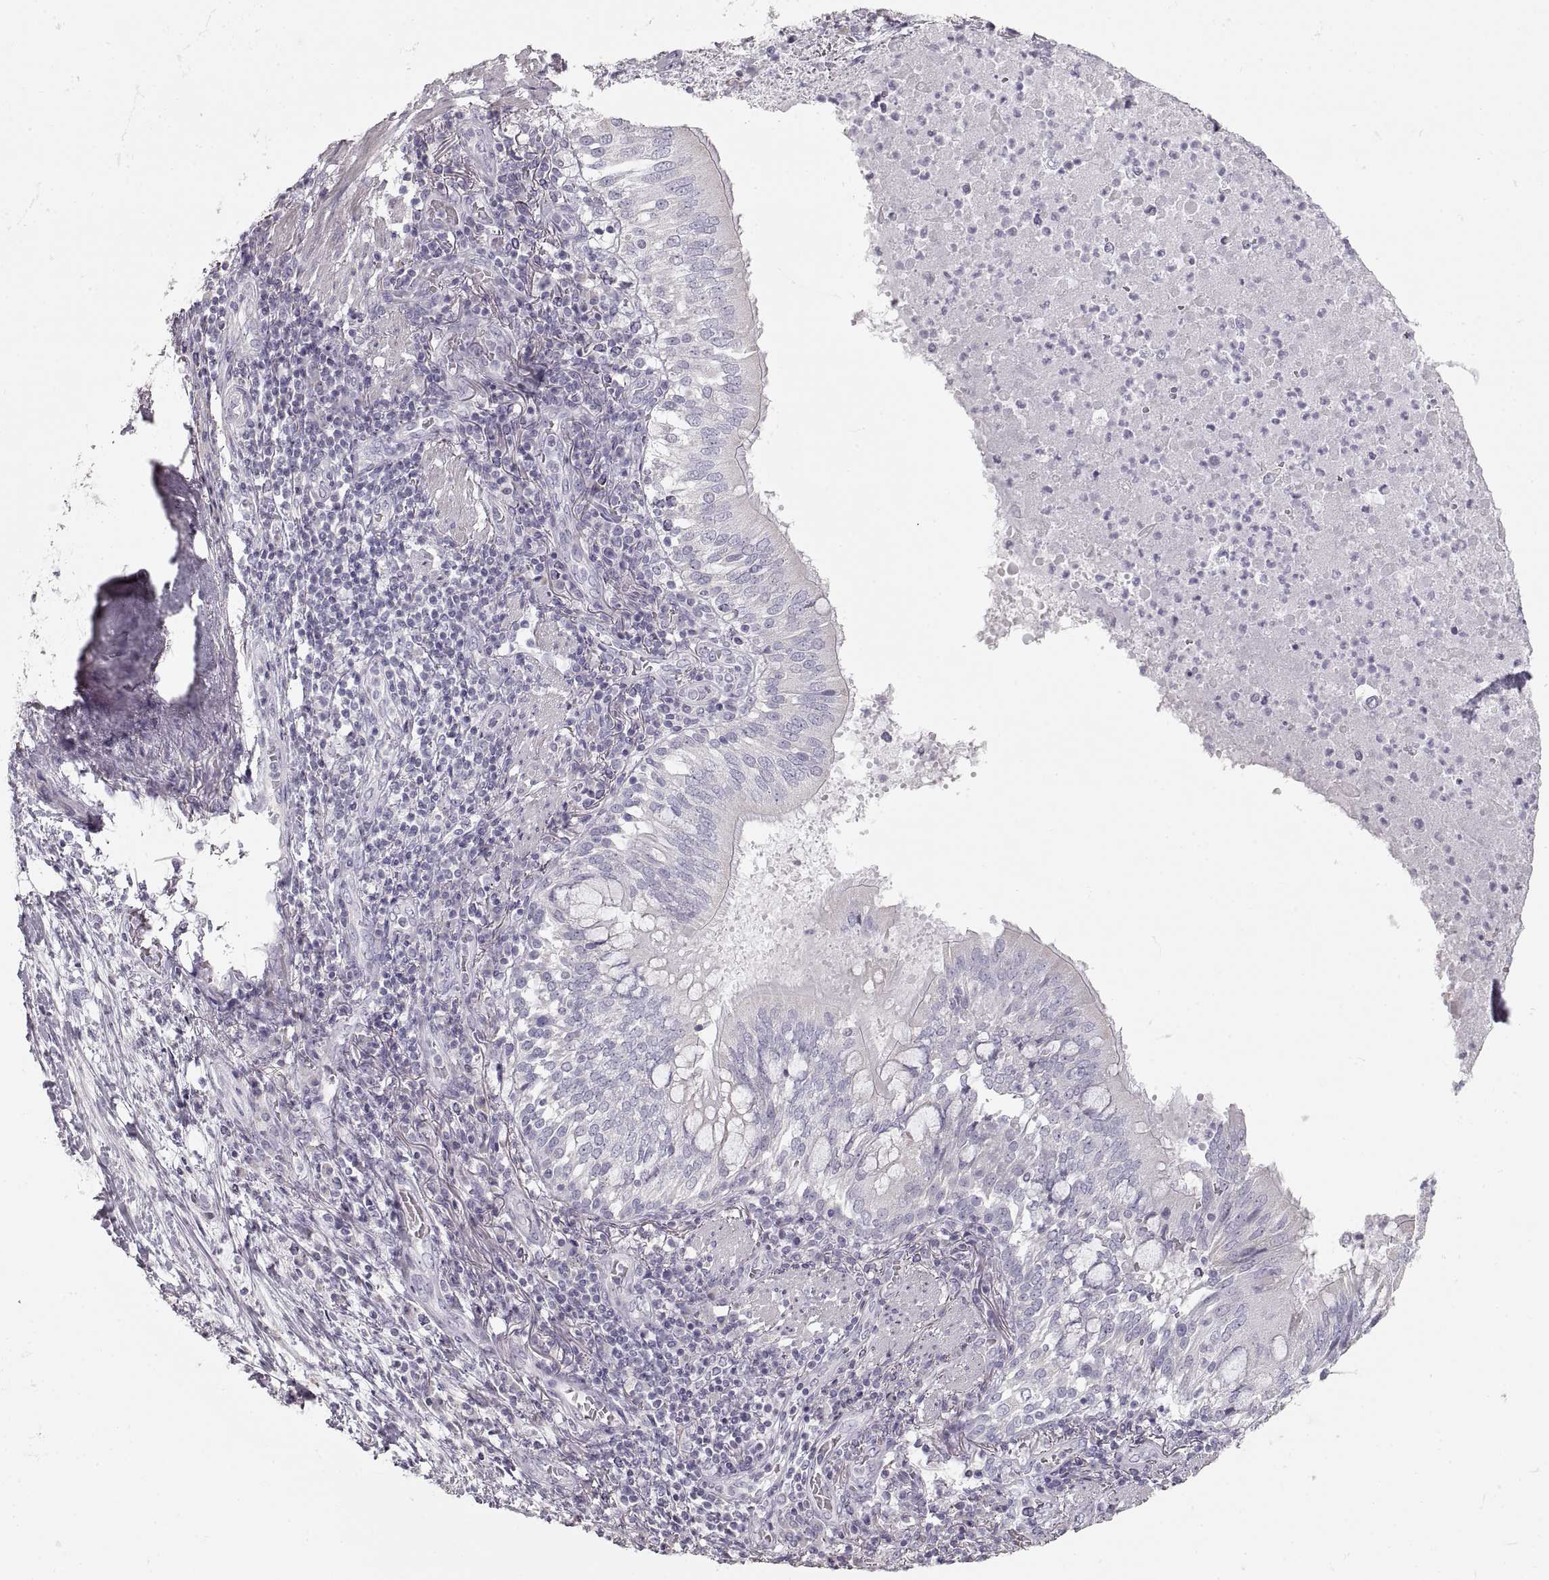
{"staining": {"intensity": "negative", "quantity": "none", "location": "none"}, "tissue": "lung cancer", "cell_type": "Tumor cells", "image_type": "cancer", "snomed": [{"axis": "morphology", "description": "Normal tissue, NOS"}, {"axis": "morphology", "description": "Squamous cell carcinoma, NOS"}, {"axis": "topography", "description": "Bronchus"}, {"axis": "topography", "description": "Lung"}], "caption": "This is an immunohistochemistry micrograph of squamous cell carcinoma (lung). There is no positivity in tumor cells.", "gene": "ZP3", "patient": {"sex": "male", "age": 64}}